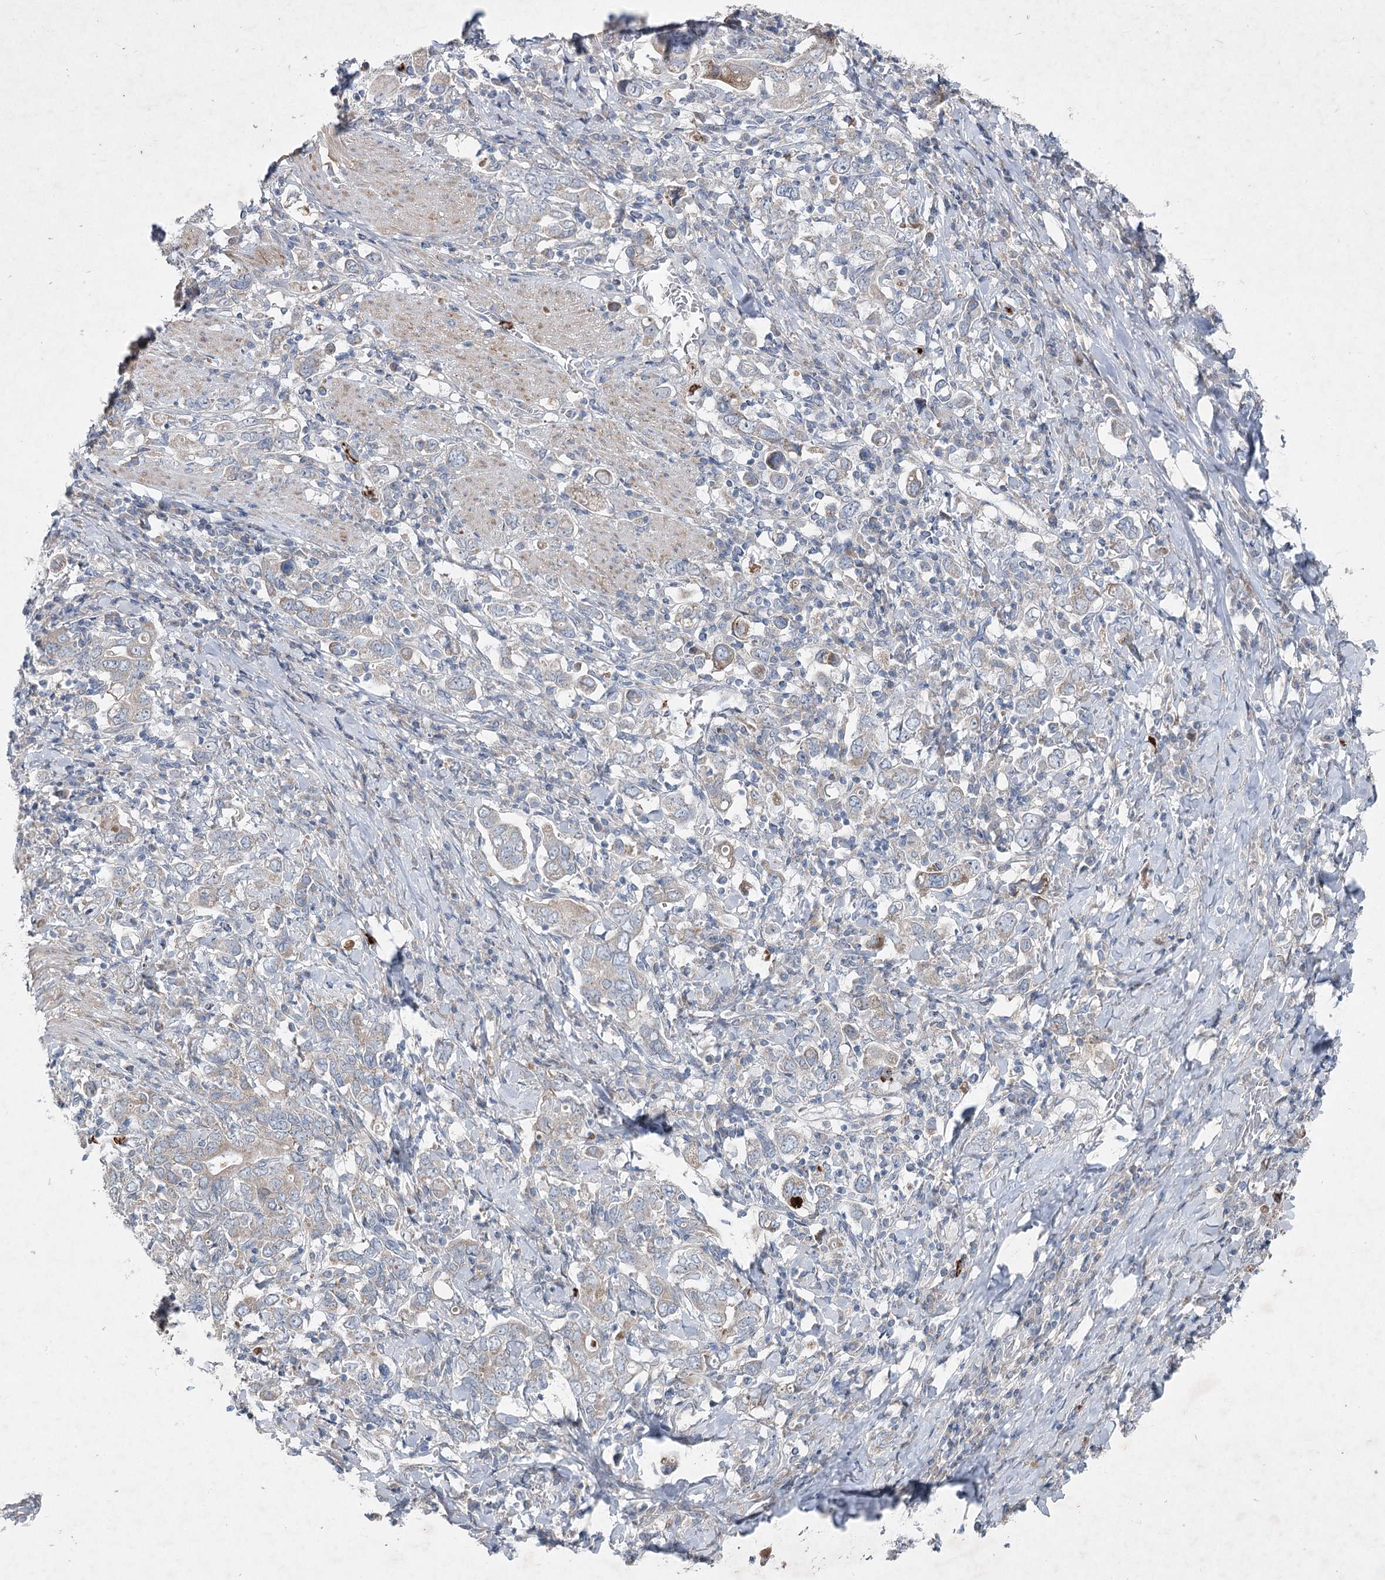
{"staining": {"intensity": "weak", "quantity": "<25%", "location": "cytoplasmic/membranous"}, "tissue": "stomach cancer", "cell_type": "Tumor cells", "image_type": "cancer", "snomed": [{"axis": "morphology", "description": "Adenocarcinoma, NOS"}, {"axis": "topography", "description": "Stomach, upper"}], "caption": "Tumor cells are negative for protein expression in human stomach cancer.", "gene": "PLA2G12A", "patient": {"sex": "male", "age": 62}}